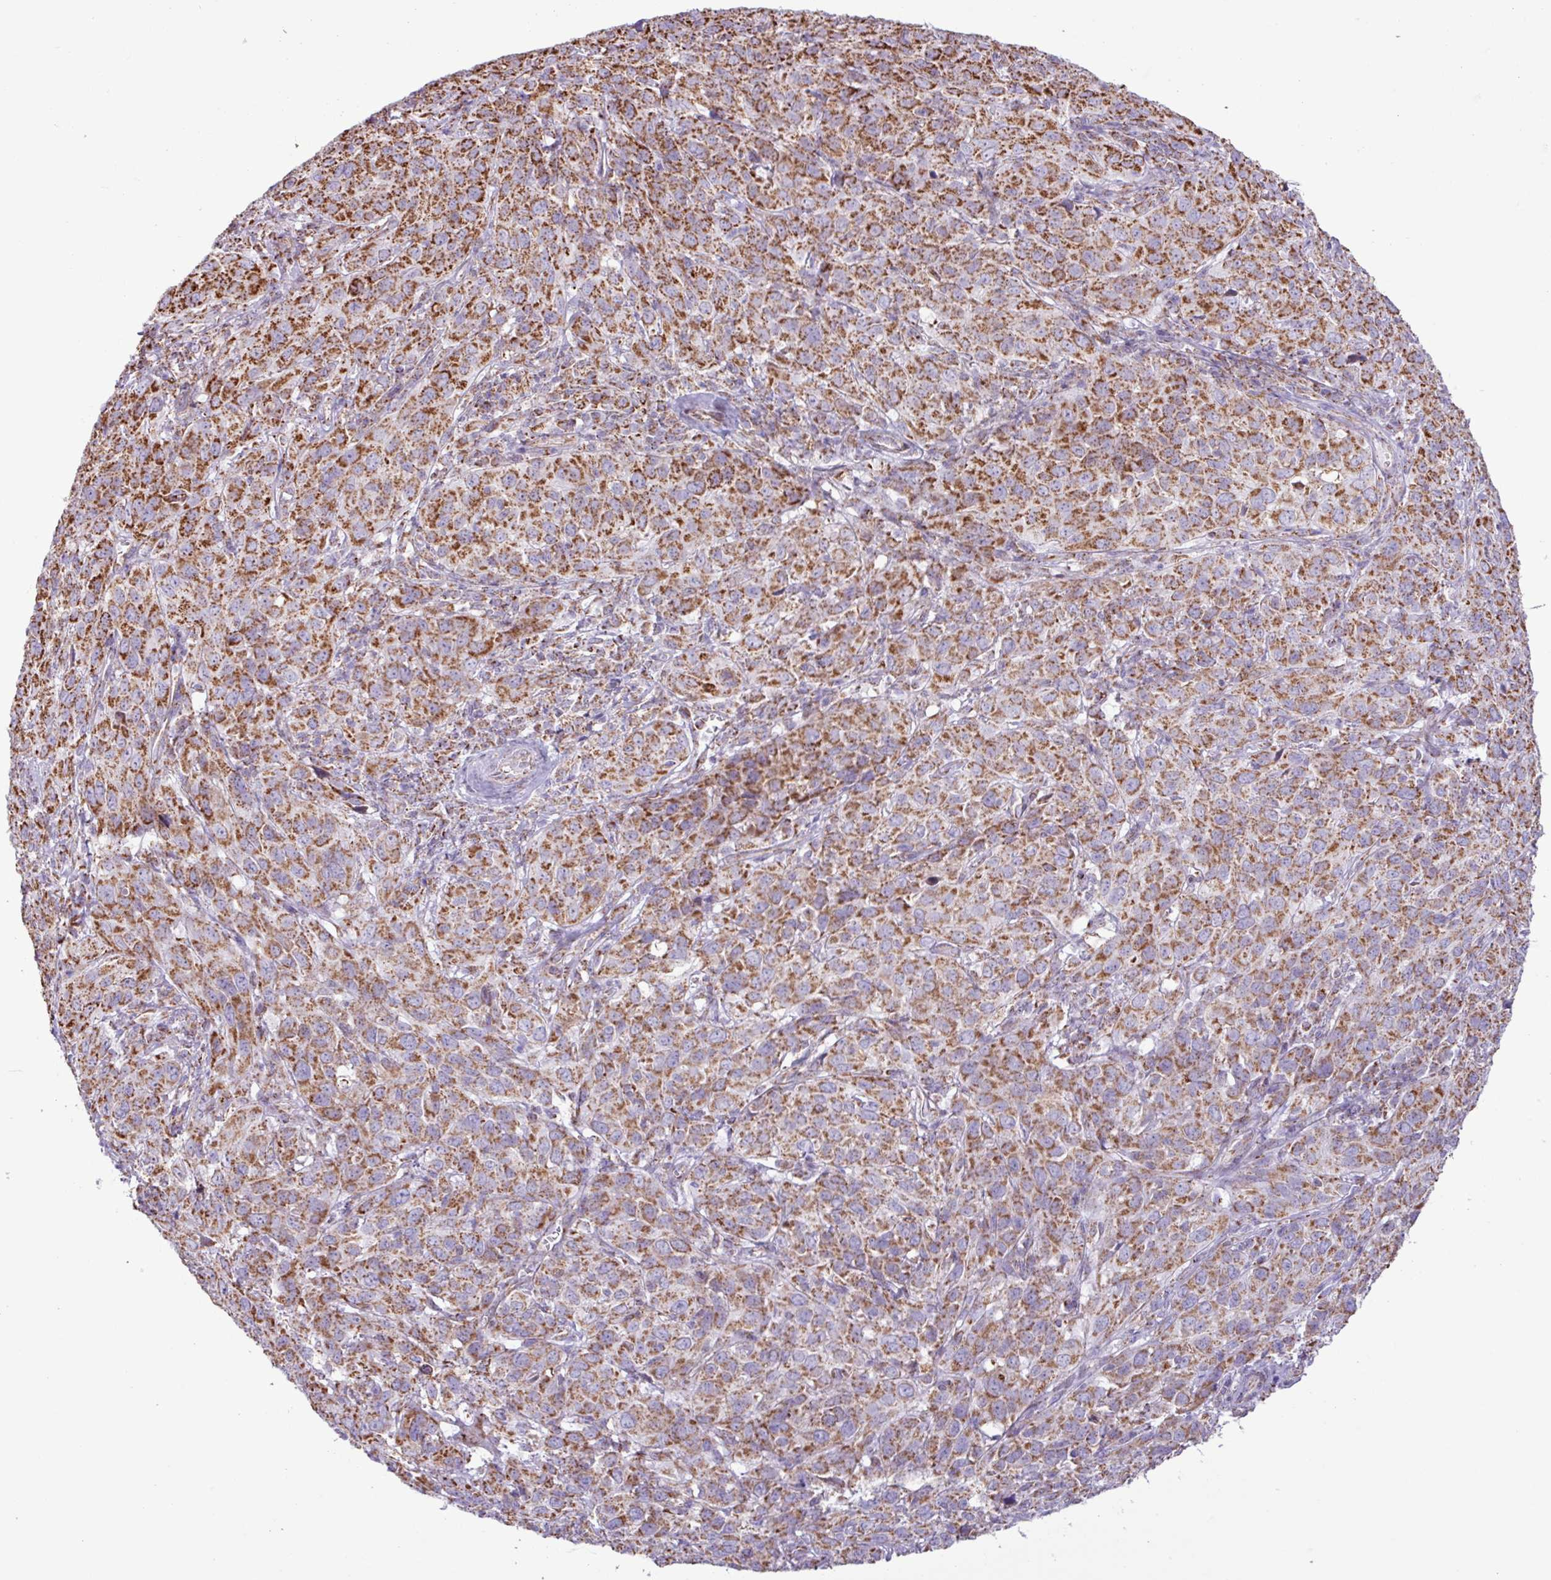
{"staining": {"intensity": "moderate", "quantity": ">75%", "location": "cytoplasmic/membranous"}, "tissue": "cervical cancer", "cell_type": "Tumor cells", "image_type": "cancer", "snomed": [{"axis": "morphology", "description": "Normal tissue, NOS"}, {"axis": "morphology", "description": "Squamous cell carcinoma, NOS"}, {"axis": "topography", "description": "Cervix"}], "caption": "Moderate cytoplasmic/membranous protein positivity is identified in about >75% of tumor cells in cervical cancer. Using DAB (3,3'-diaminobenzidine) (brown) and hematoxylin (blue) stains, captured at high magnification using brightfield microscopy.", "gene": "RTL3", "patient": {"sex": "female", "age": 51}}